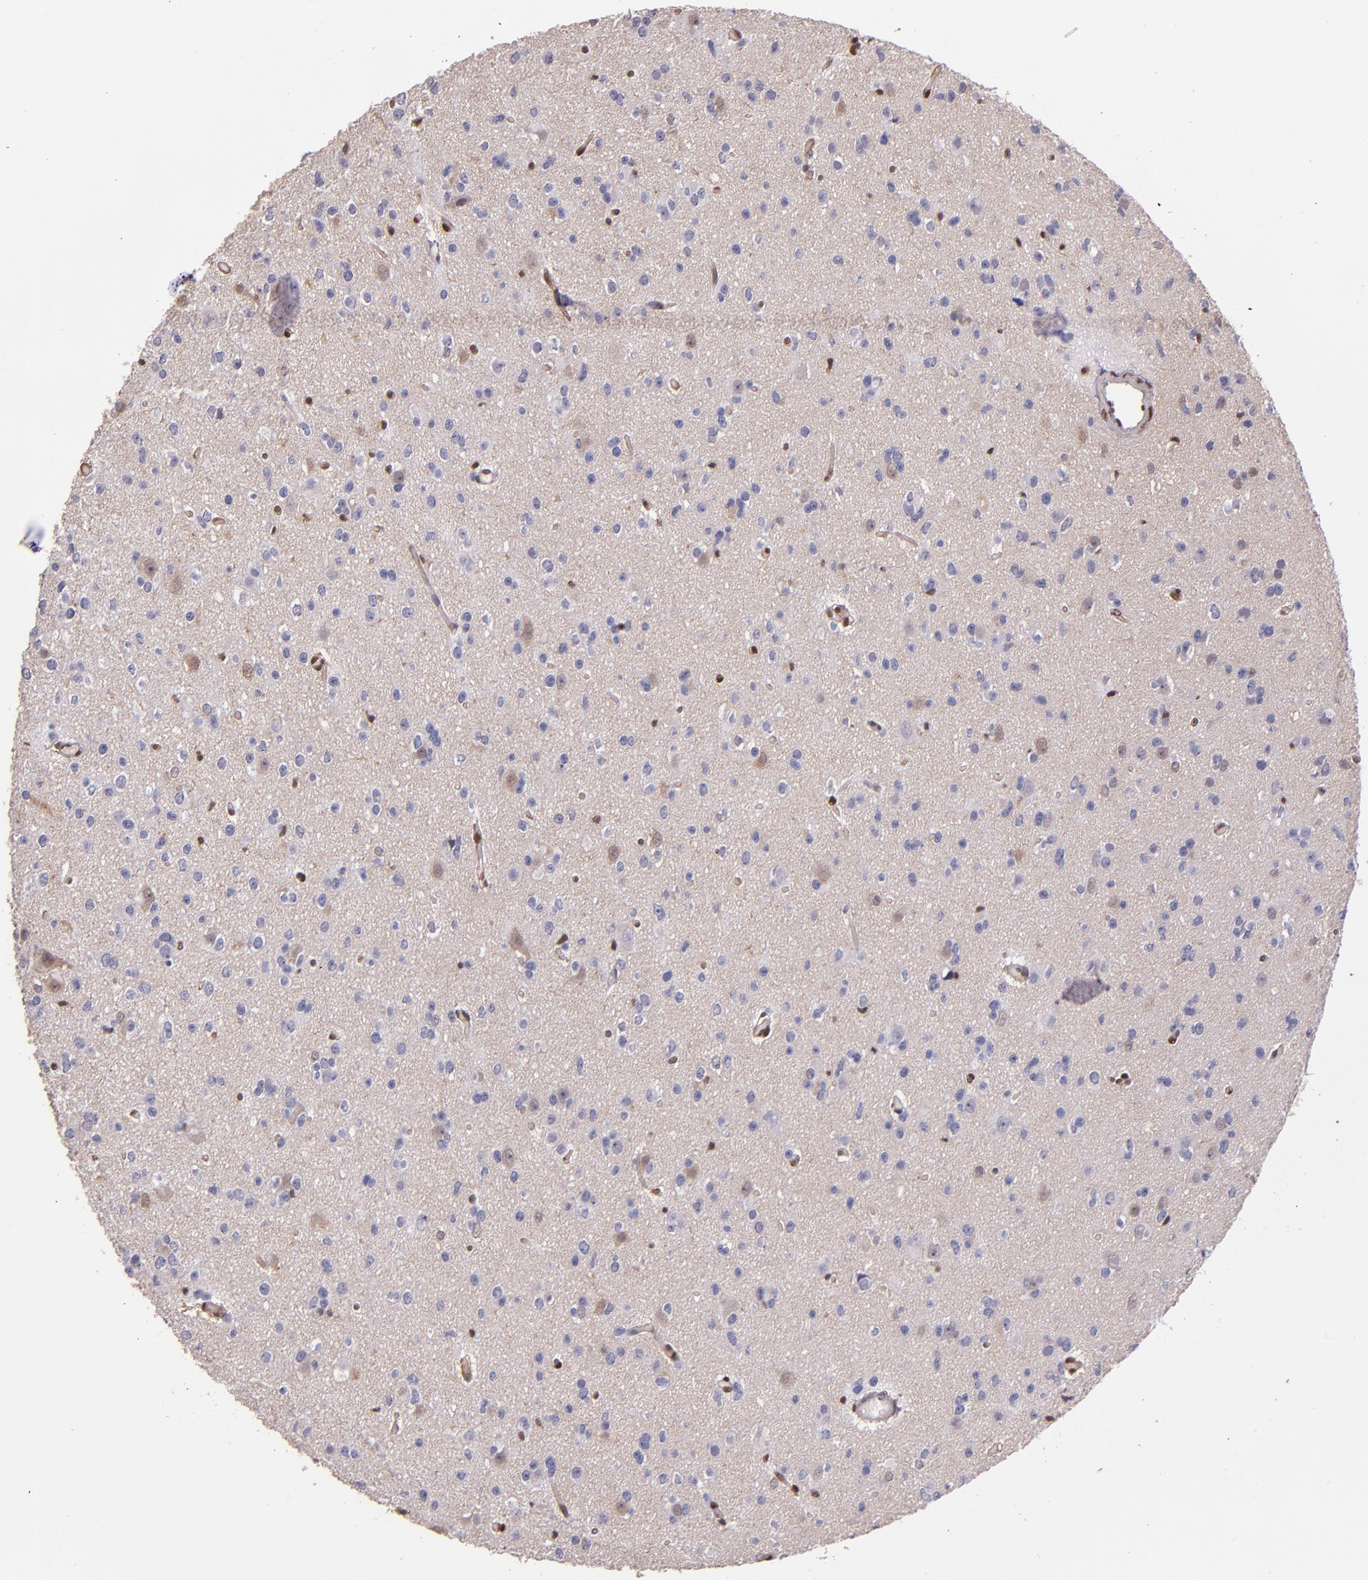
{"staining": {"intensity": "negative", "quantity": "none", "location": "none"}, "tissue": "glioma", "cell_type": "Tumor cells", "image_type": "cancer", "snomed": [{"axis": "morphology", "description": "Glioma, malignant, Low grade"}, {"axis": "topography", "description": "Brain"}], "caption": "An image of malignant glioma (low-grade) stained for a protein shows no brown staining in tumor cells.", "gene": "STAT6", "patient": {"sex": "male", "age": 42}}